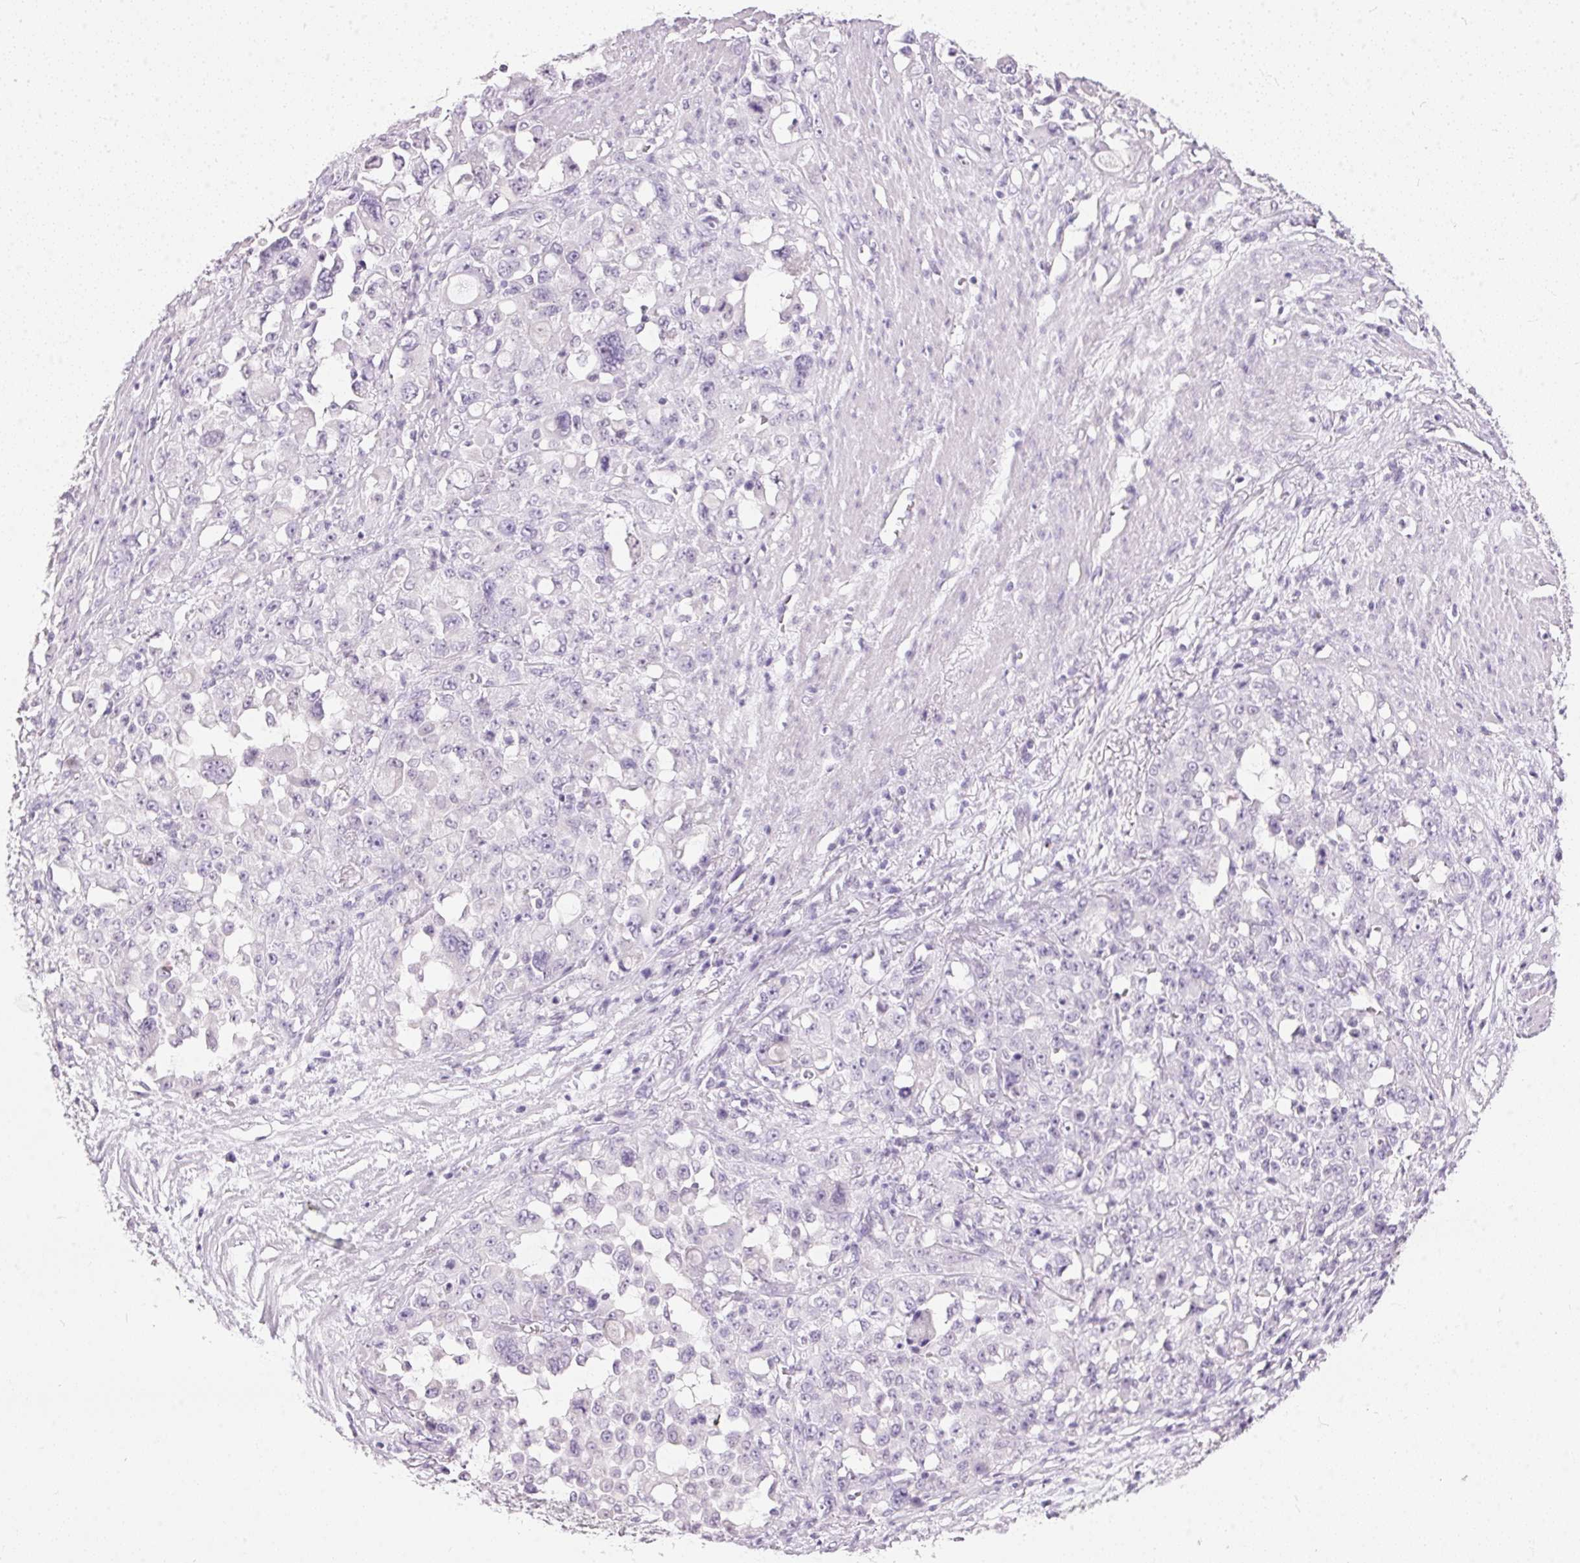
{"staining": {"intensity": "negative", "quantity": "none", "location": "none"}, "tissue": "stomach cancer", "cell_type": "Tumor cells", "image_type": "cancer", "snomed": [{"axis": "morphology", "description": "Adenocarcinoma, NOS"}, {"axis": "topography", "description": "Stomach"}], "caption": "Immunohistochemical staining of human stomach cancer (adenocarcinoma) displays no significant staining in tumor cells. Brightfield microscopy of IHC stained with DAB (3,3'-diaminobenzidine) (brown) and hematoxylin (blue), captured at high magnification.", "gene": "GBP6", "patient": {"sex": "female", "age": 76}}